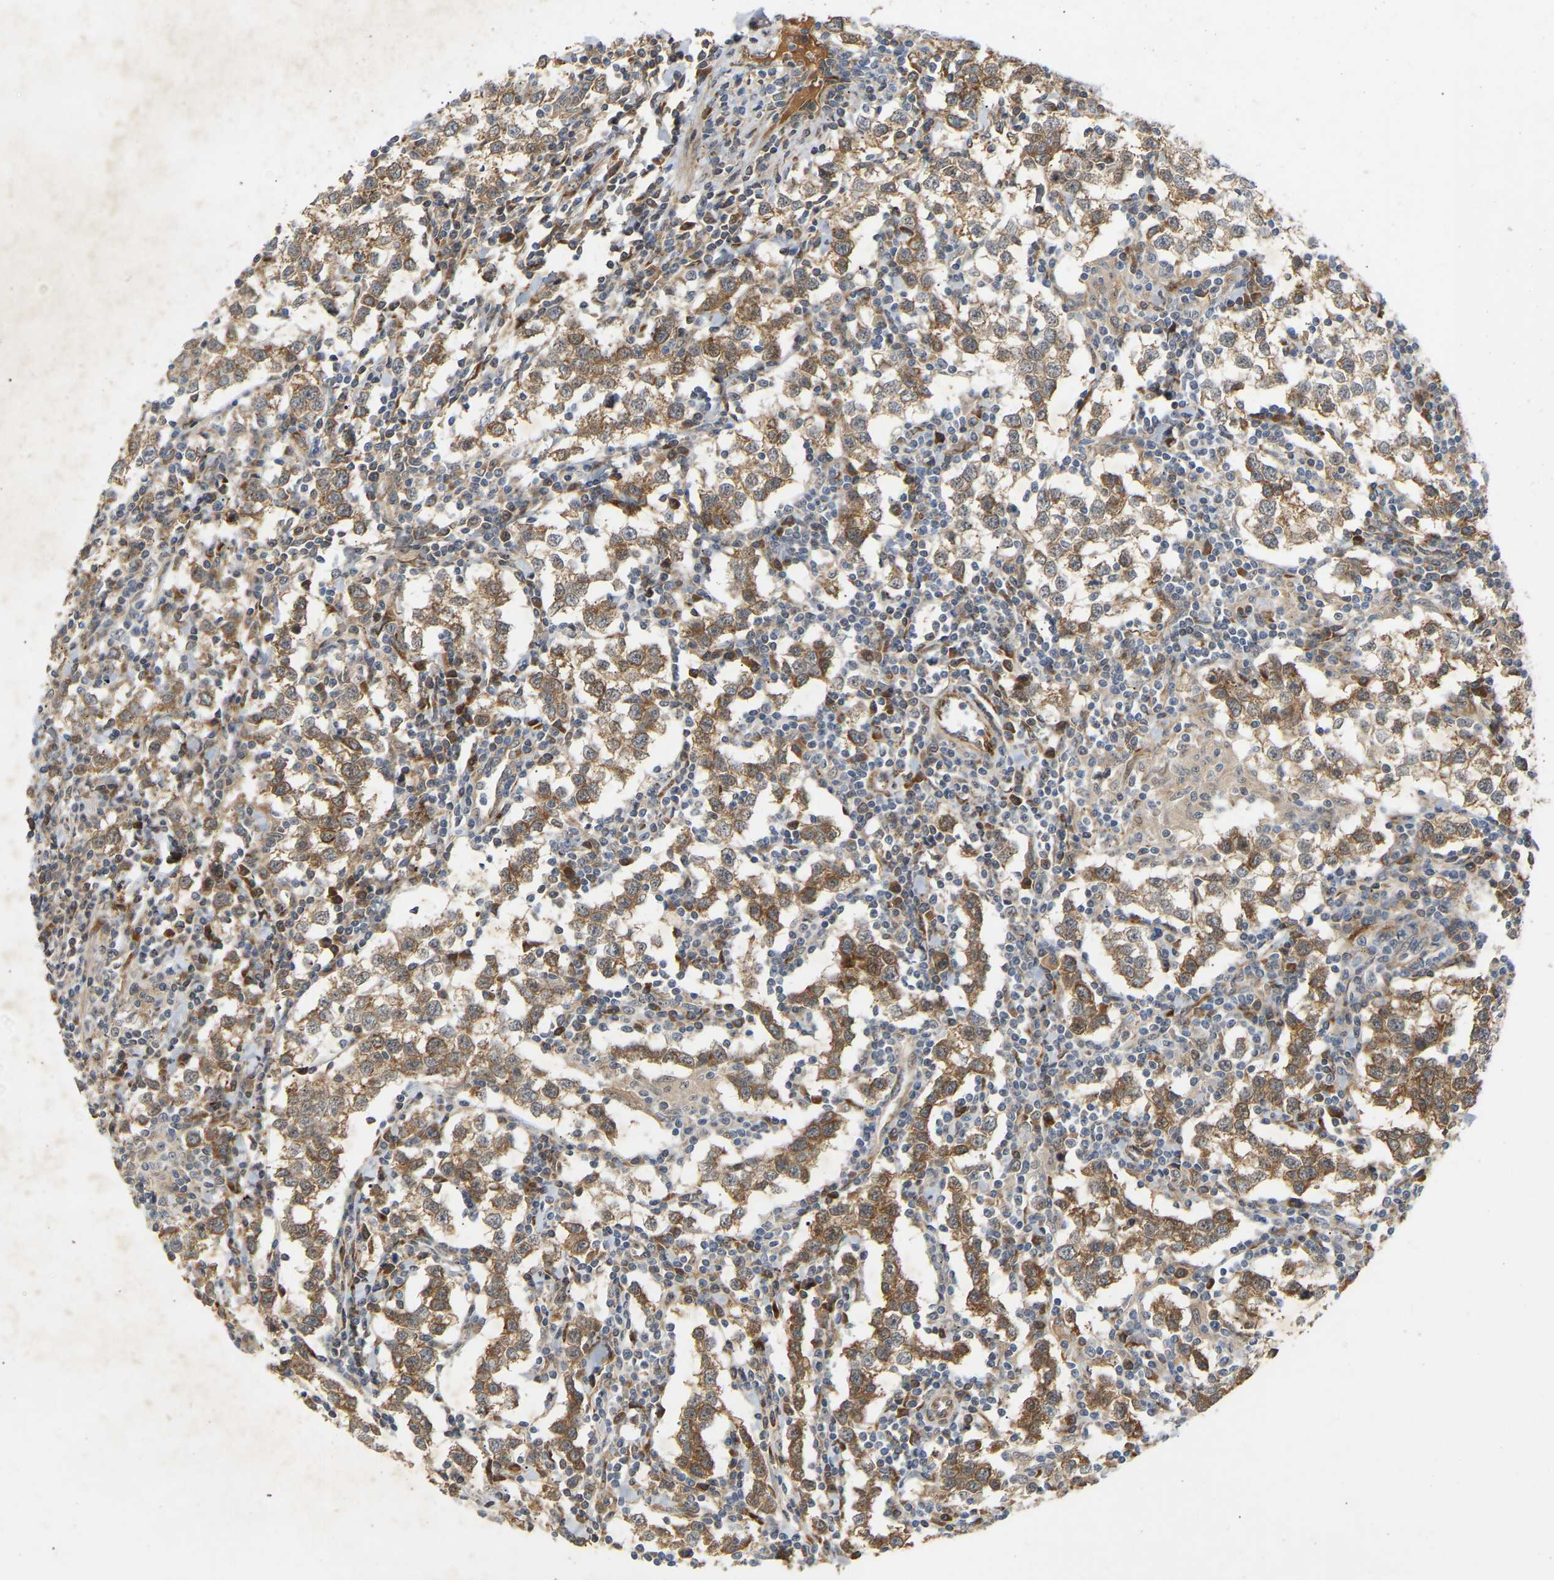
{"staining": {"intensity": "moderate", "quantity": ">75%", "location": "cytoplasmic/membranous"}, "tissue": "testis cancer", "cell_type": "Tumor cells", "image_type": "cancer", "snomed": [{"axis": "morphology", "description": "Seminoma, NOS"}, {"axis": "morphology", "description": "Carcinoma, Embryonal, NOS"}, {"axis": "topography", "description": "Testis"}], "caption": "The immunohistochemical stain labels moderate cytoplasmic/membranous positivity in tumor cells of testis cancer (embryonal carcinoma) tissue. (DAB = brown stain, brightfield microscopy at high magnification).", "gene": "PTCD1", "patient": {"sex": "male", "age": 36}}